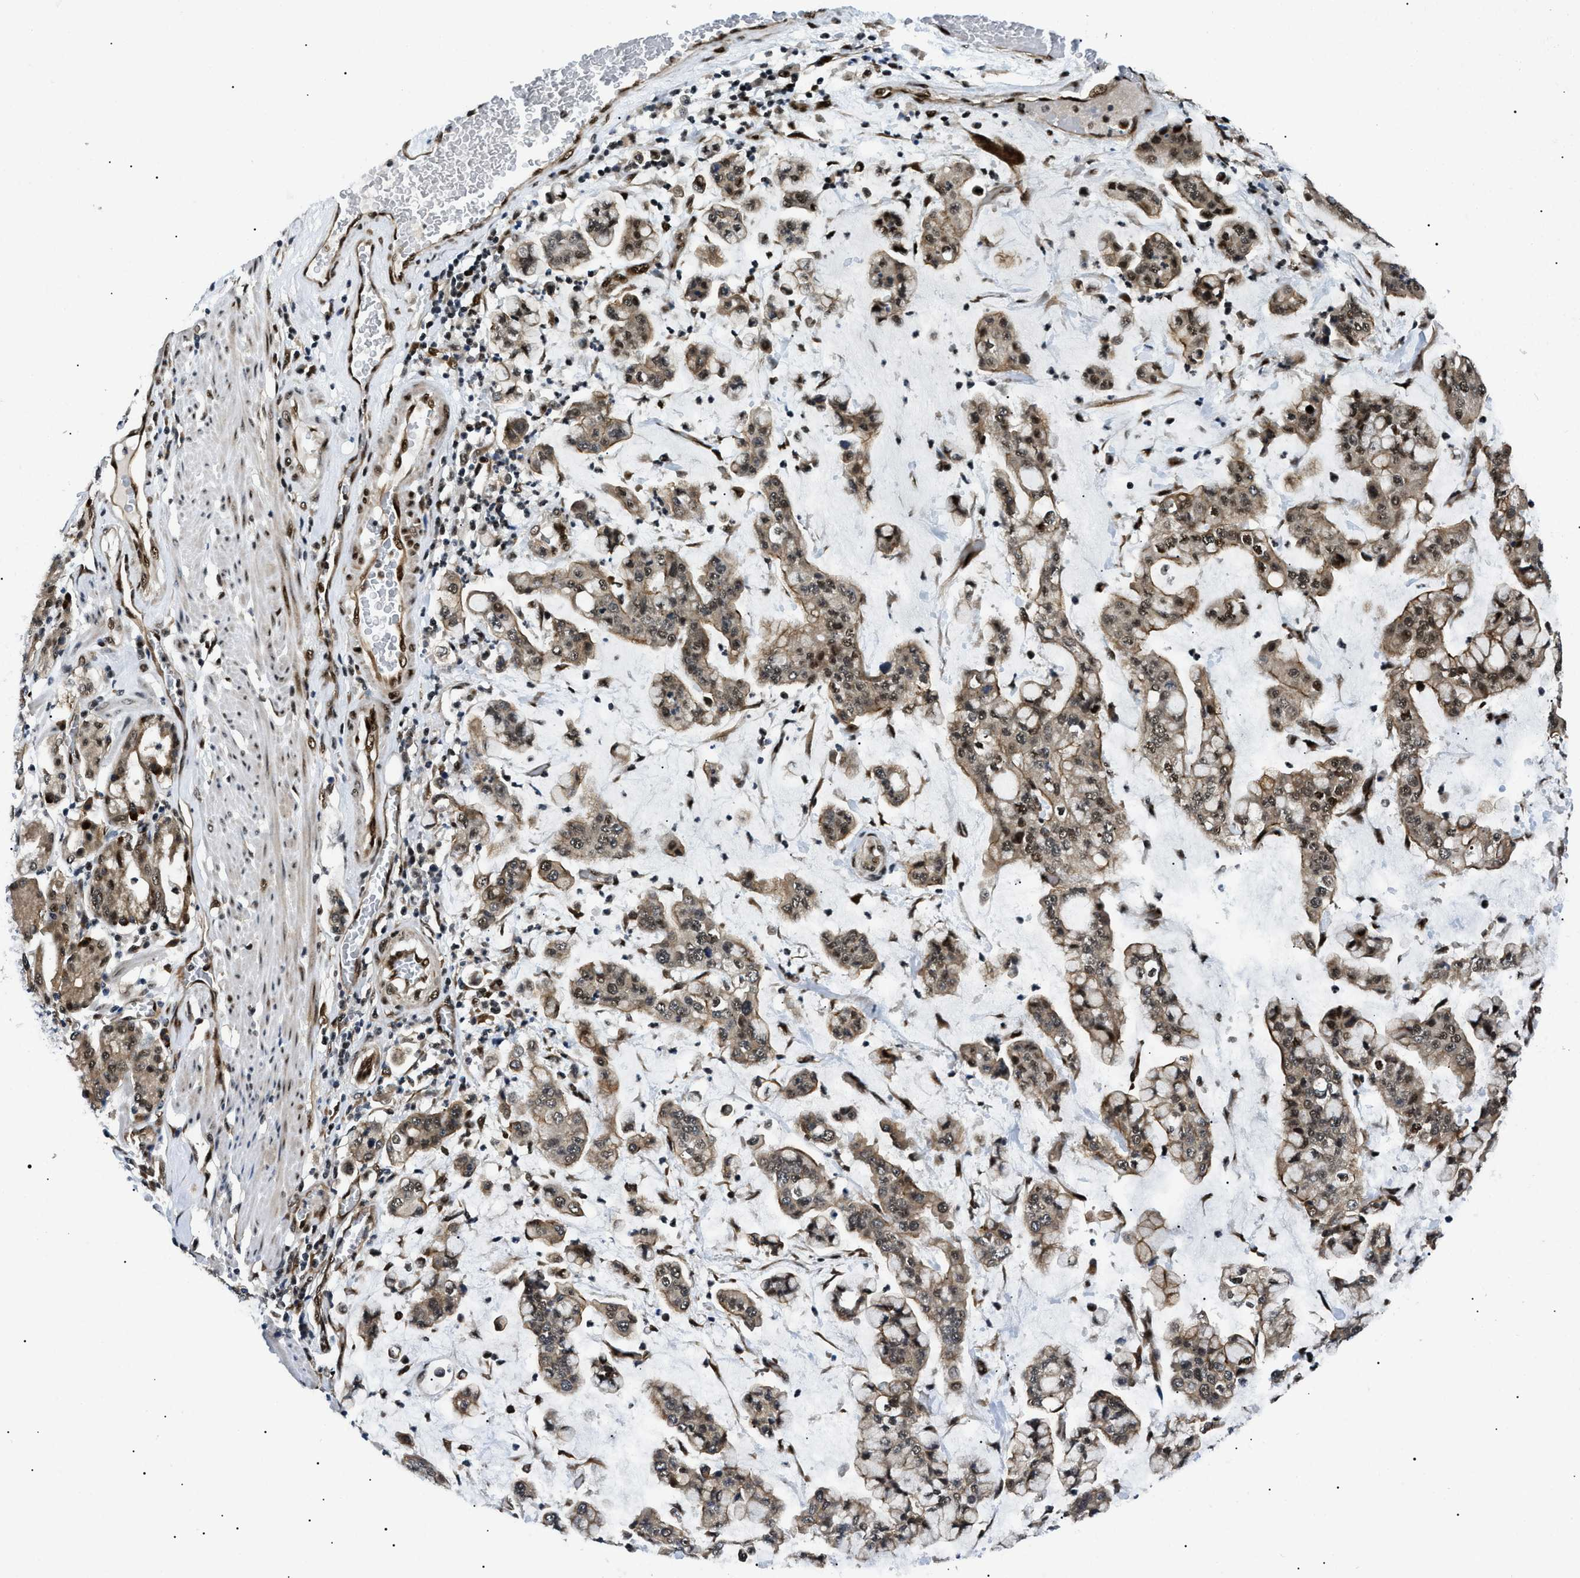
{"staining": {"intensity": "weak", "quantity": ">75%", "location": "cytoplasmic/membranous,nuclear"}, "tissue": "stomach cancer", "cell_type": "Tumor cells", "image_type": "cancer", "snomed": [{"axis": "morphology", "description": "Normal tissue, NOS"}, {"axis": "morphology", "description": "Adenocarcinoma, NOS"}, {"axis": "topography", "description": "Stomach, upper"}, {"axis": "topography", "description": "Stomach"}], "caption": "Tumor cells demonstrate low levels of weak cytoplasmic/membranous and nuclear positivity in approximately >75% of cells in human stomach cancer (adenocarcinoma).", "gene": "CWC25", "patient": {"sex": "male", "age": 76}}